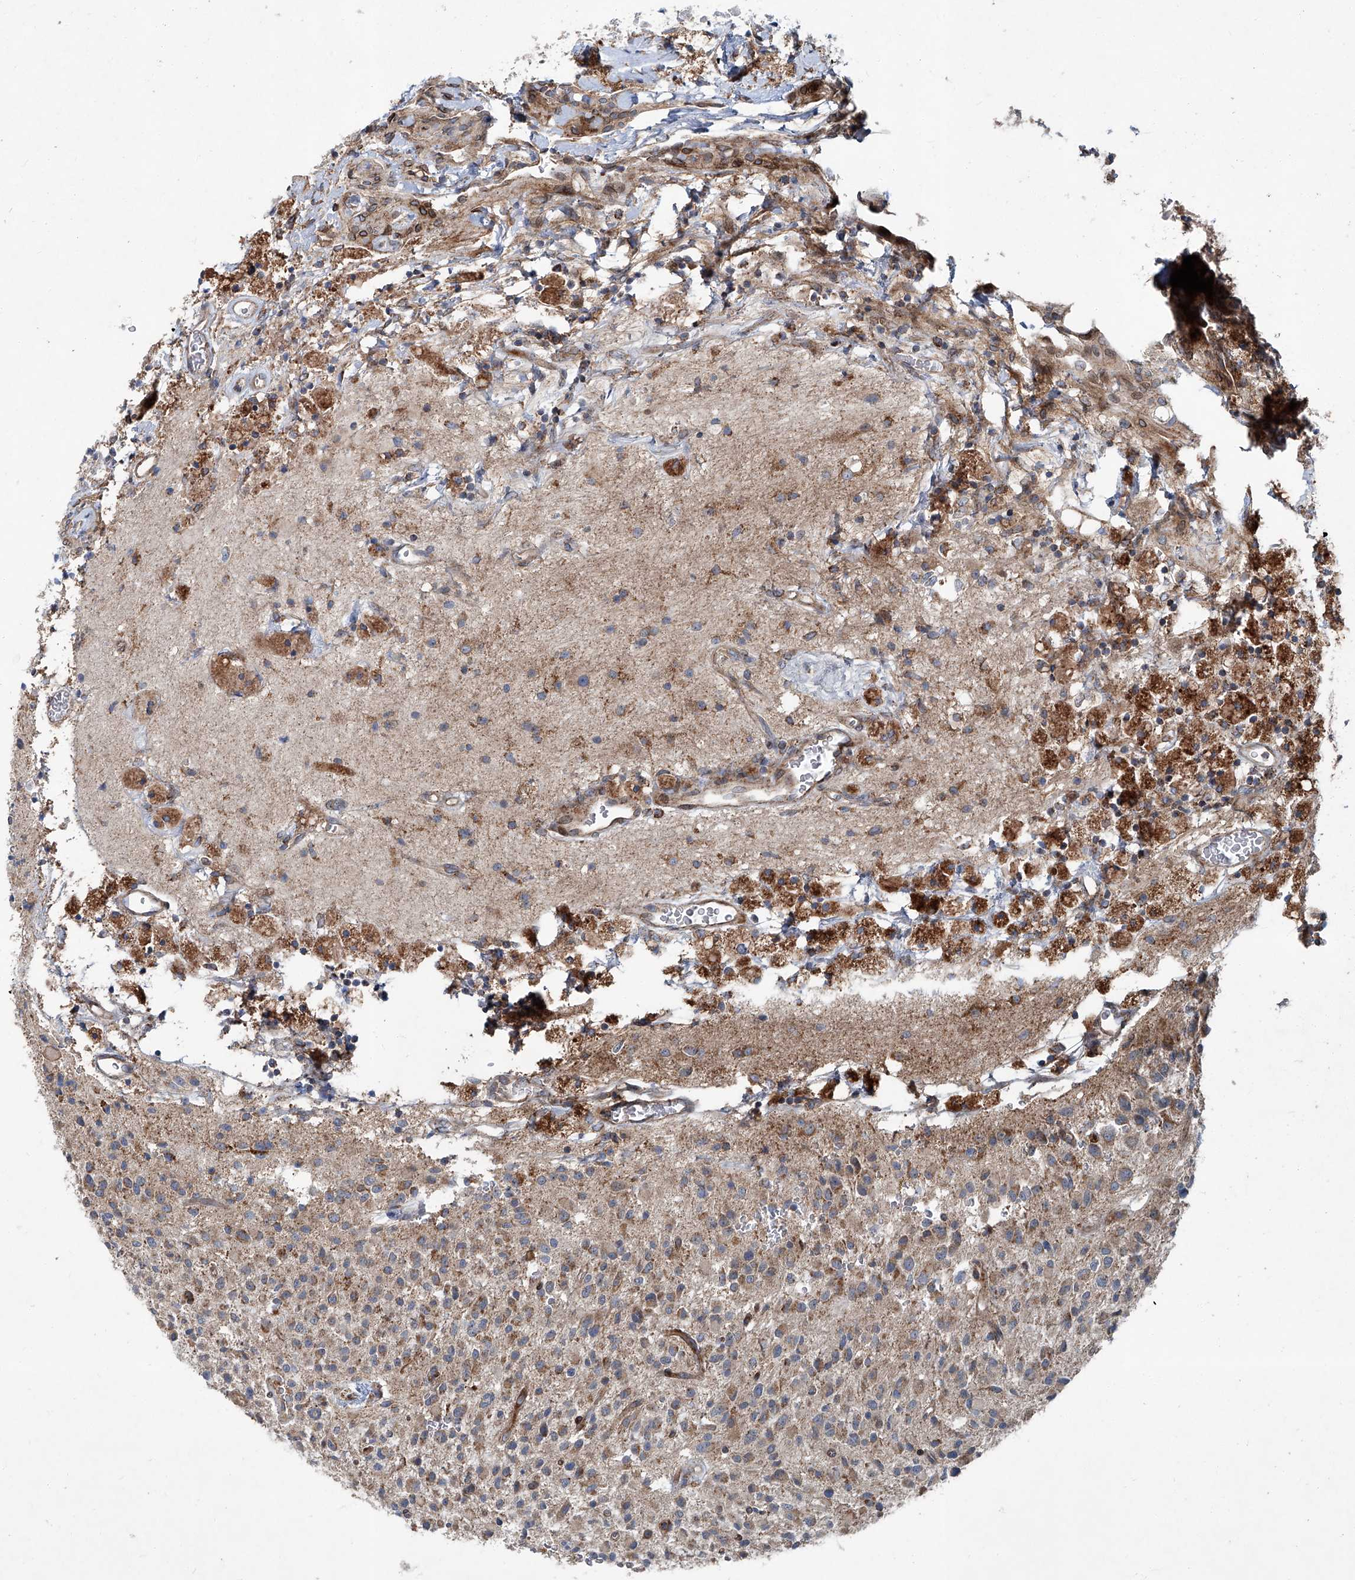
{"staining": {"intensity": "weak", "quantity": "25%-75%", "location": "cytoplasmic/membranous"}, "tissue": "glioma", "cell_type": "Tumor cells", "image_type": "cancer", "snomed": [{"axis": "morphology", "description": "Glioma, malignant, High grade"}, {"axis": "topography", "description": "Brain"}], "caption": "DAB (3,3'-diaminobenzidine) immunohistochemical staining of human malignant glioma (high-grade) demonstrates weak cytoplasmic/membranous protein staining in about 25%-75% of tumor cells.", "gene": "GPR132", "patient": {"sex": "male", "age": 34}}